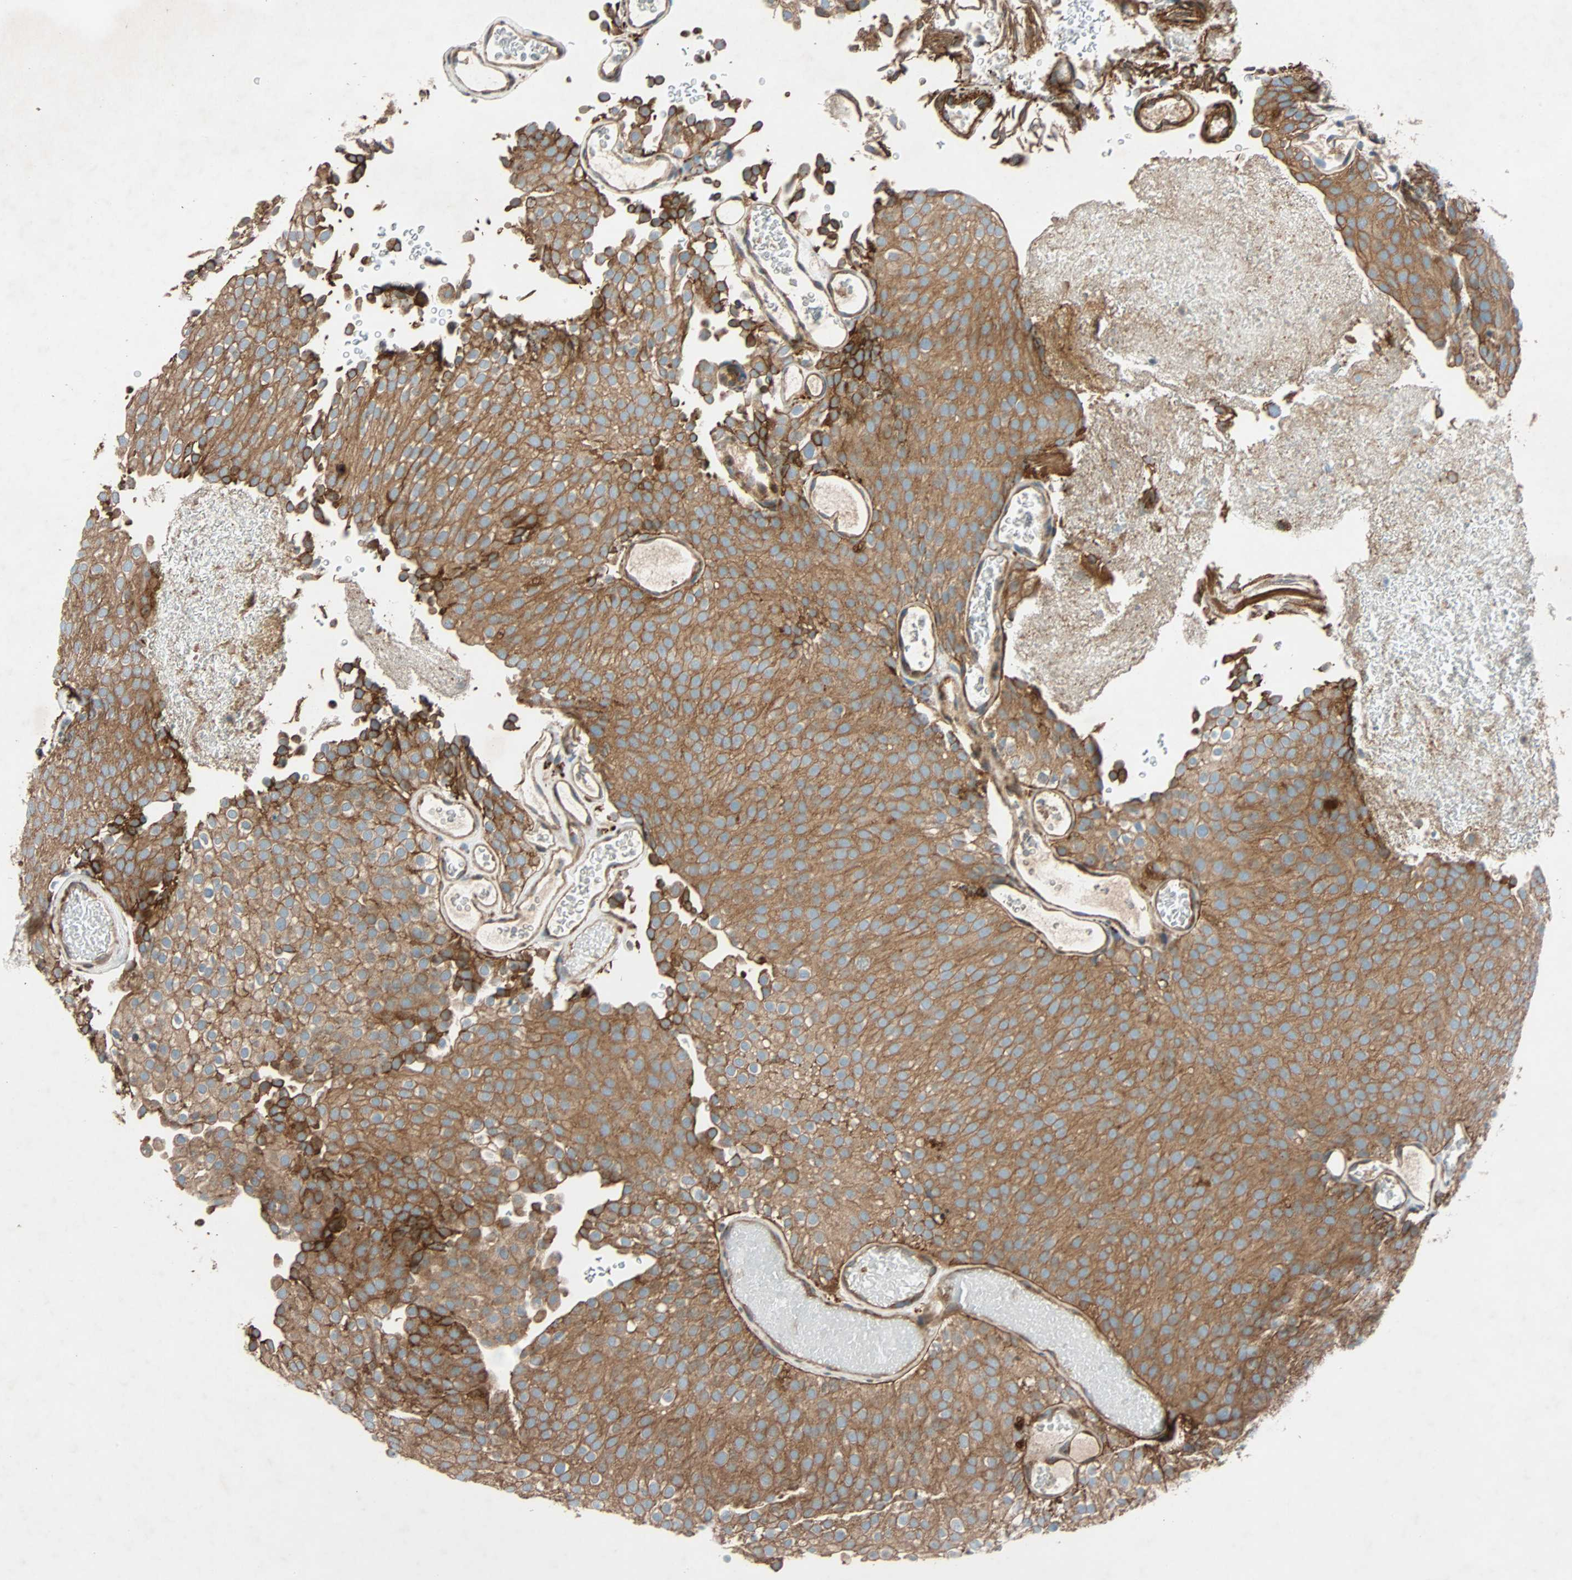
{"staining": {"intensity": "moderate", "quantity": ">75%", "location": "cytoplasmic/membranous"}, "tissue": "urothelial cancer", "cell_type": "Tumor cells", "image_type": "cancer", "snomed": [{"axis": "morphology", "description": "Urothelial carcinoma, Low grade"}, {"axis": "topography", "description": "Urinary bladder"}], "caption": "This is a micrograph of immunohistochemistry (IHC) staining of urothelial cancer, which shows moderate positivity in the cytoplasmic/membranous of tumor cells.", "gene": "PHYH", "patient": {"sex": "male", "age": 78}}